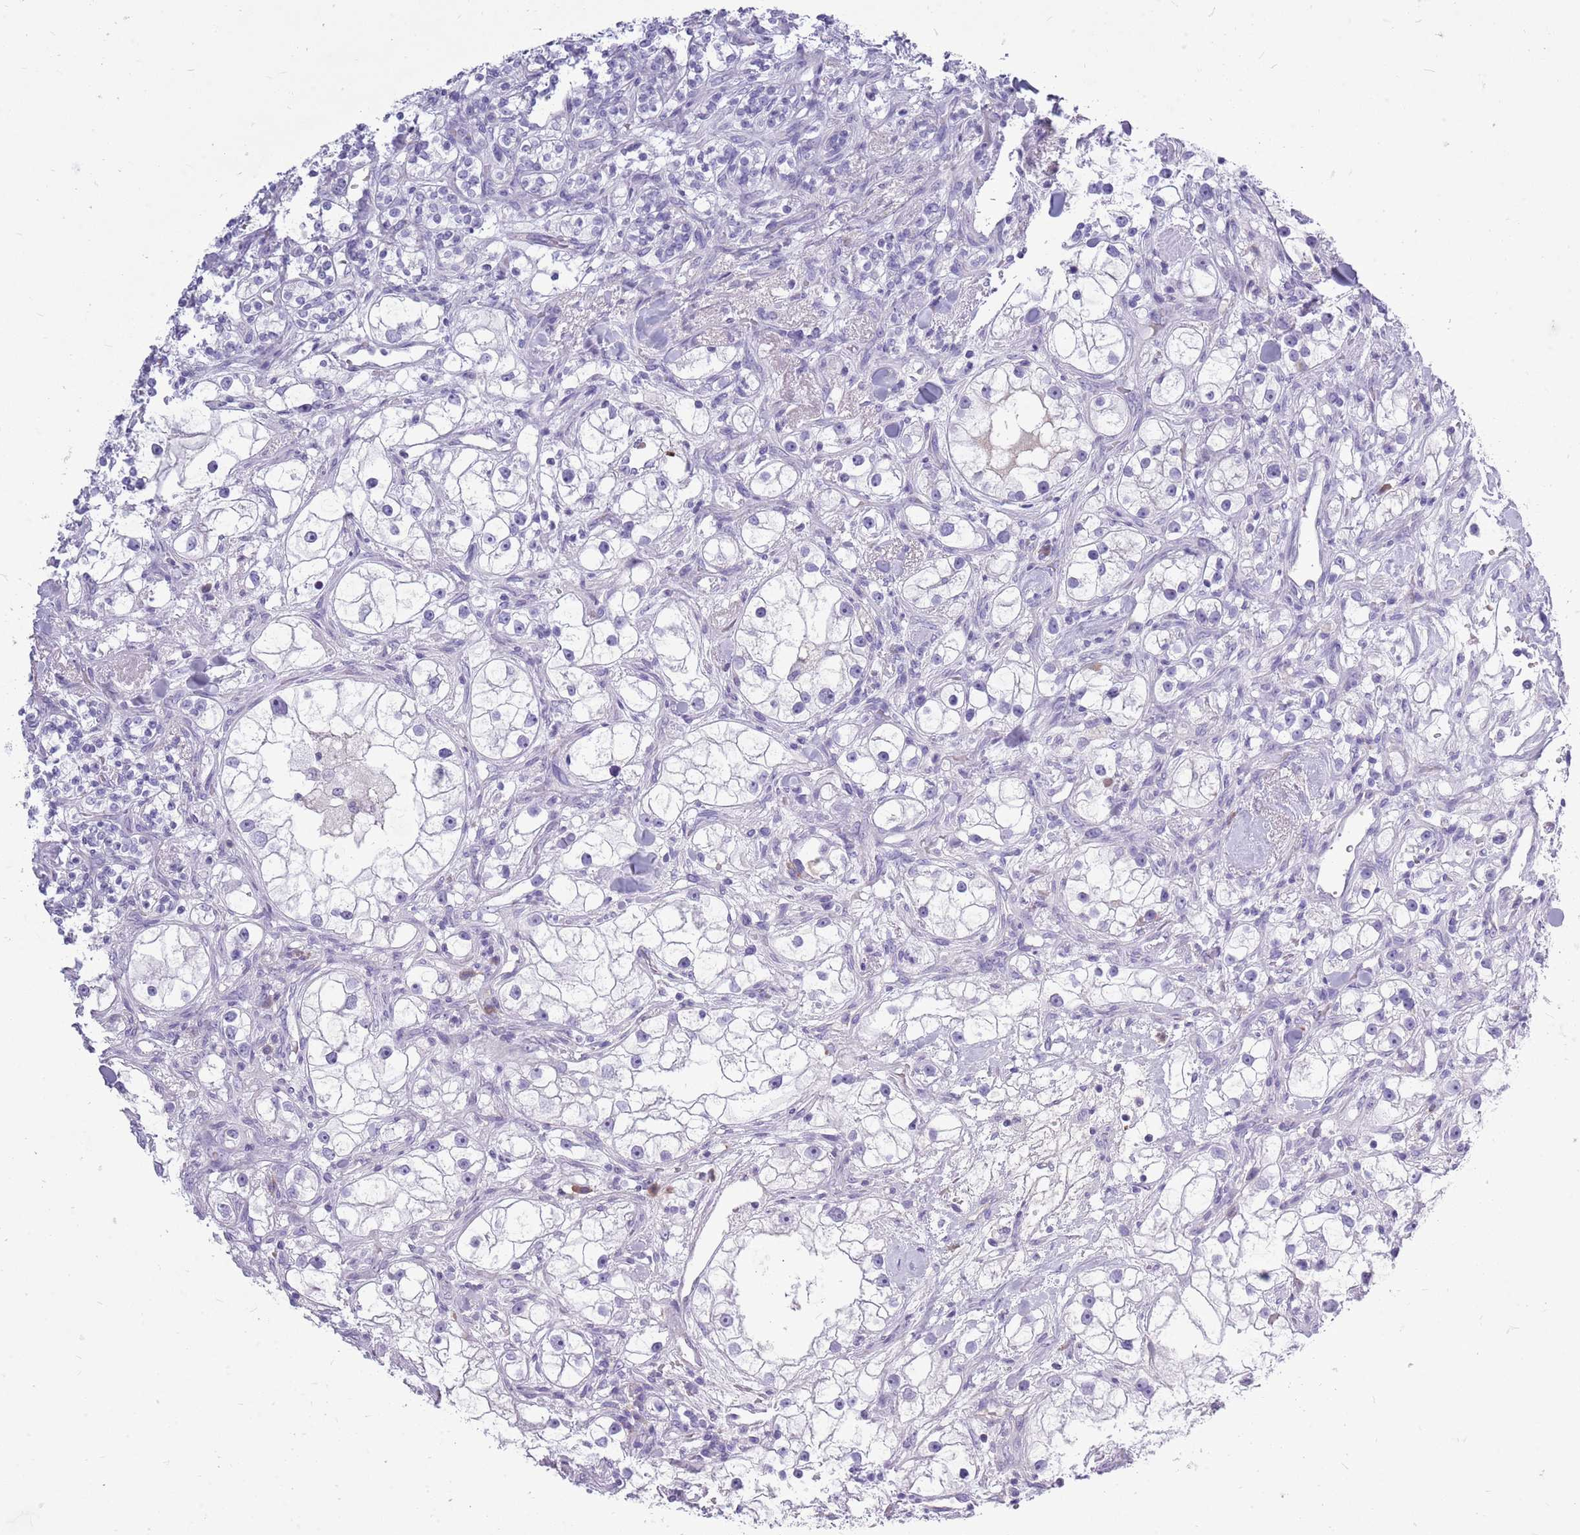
{"staining": {"intensity": "negative", "quantity": "none", "location": "none"}, "tissue": "renal cancer", "cell_type": "Tumor cells", "image_type": "cancer", "snomed": [{"axis": "morphology", "description": "Adenocarcinoma, NOS"}, {"axis": "topography", "description": "Kidney"}], "caption": "Photomicrograph shows no significant protein expression in tumor cells of renal adenocarcinoma.", "gene": "ZNF425", "patient": {"sex": "male", "age": 77}}